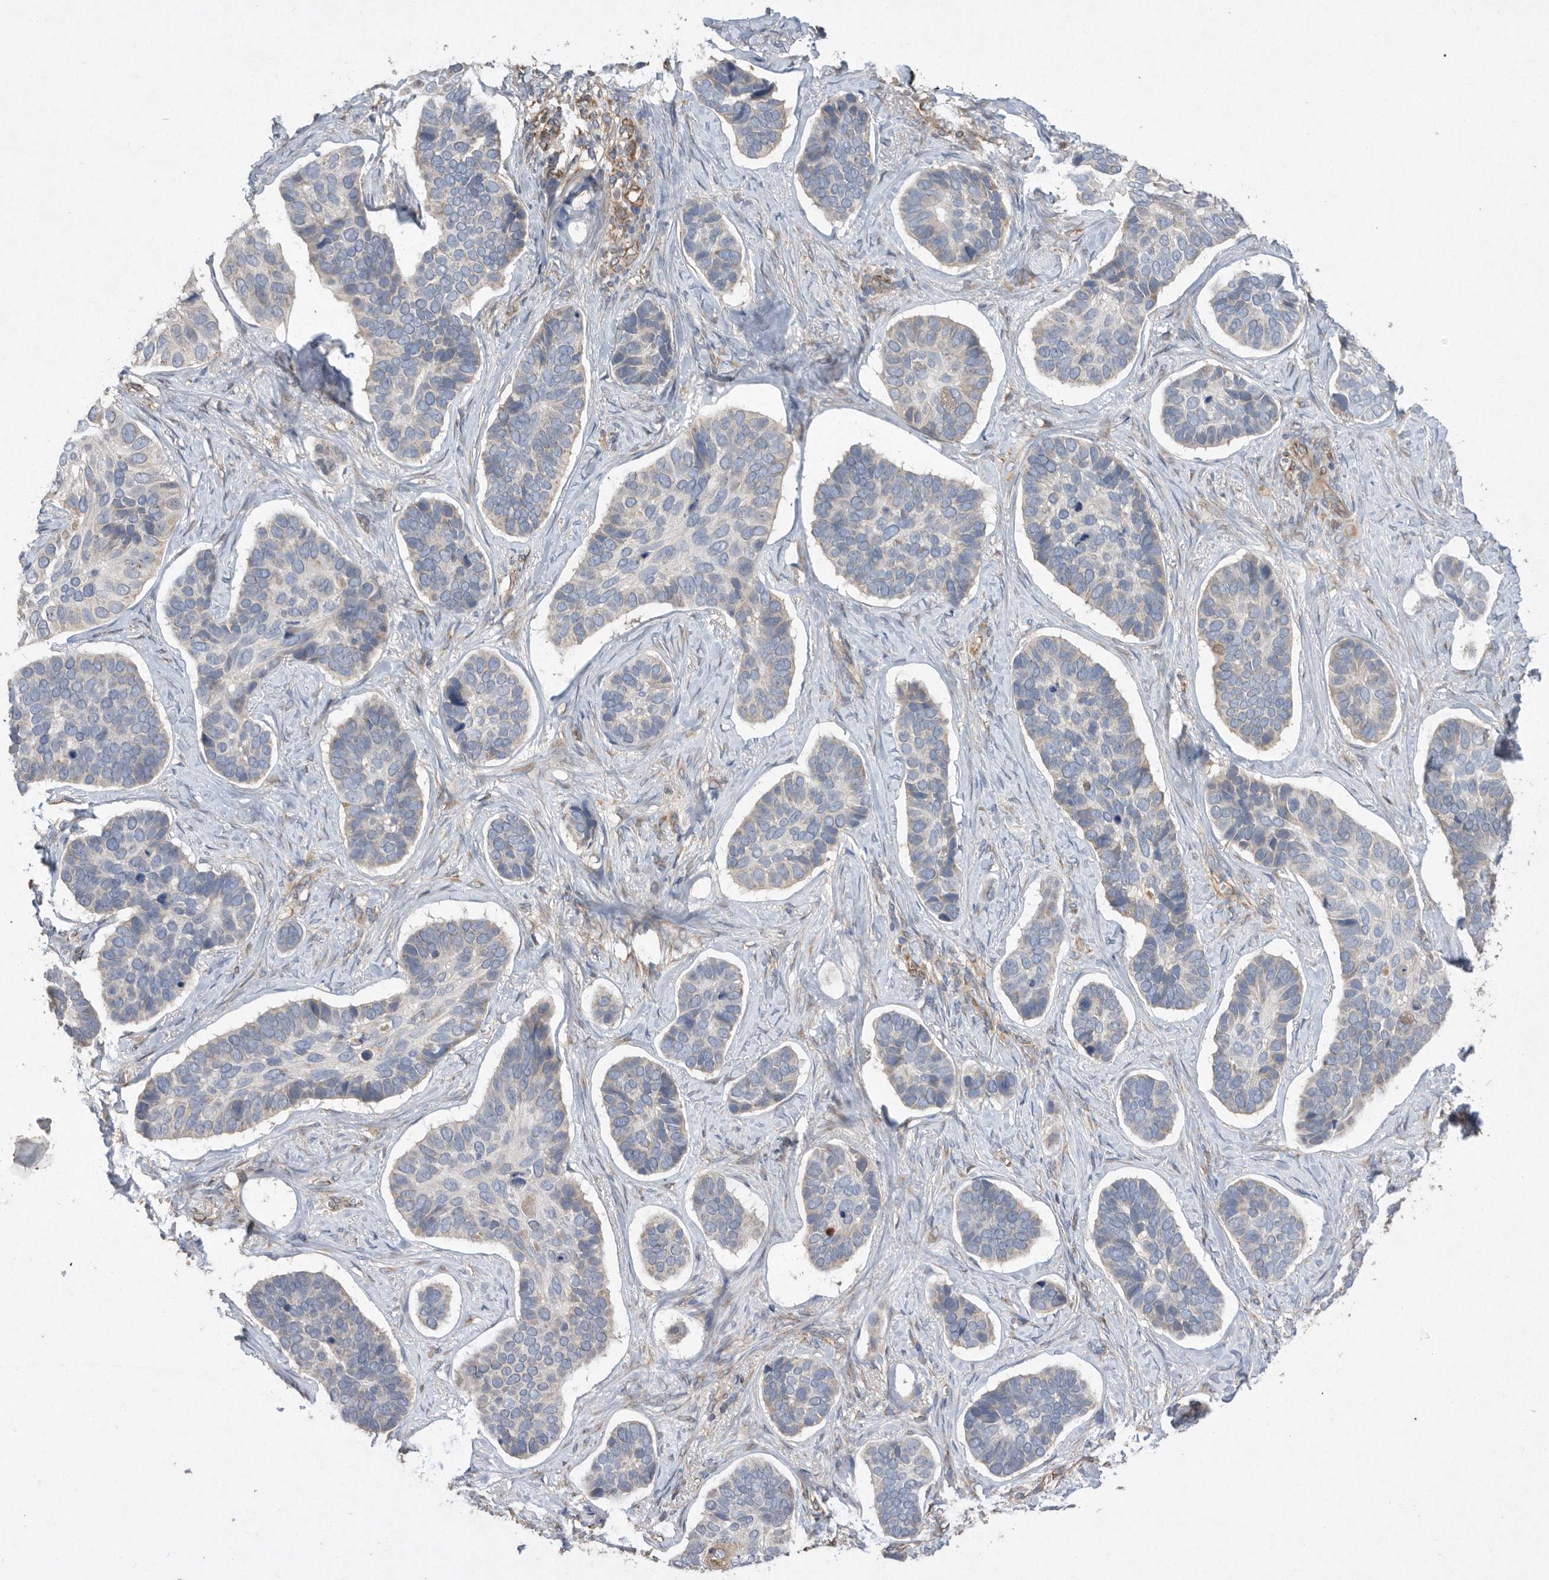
{"staining": {"intensity": "negative", "quantity": "none", "location": "none"}, "tissue": "skin cancer", "cell_type": "Tumor cells", "image_type": "cancer", "snomed": [{"axis": "morphology", "description": "Basal cell carcinoma"}, {"axis": "topography", "description": "Skin"}], "caption": "An immunohistochemistry micrograph of basal cell carcinoma (skin) is shown. There is no staining in tumor cells of basal cell carcinoma (skin).", "gene": "PON2", "patient": {"sex": "male", "age": 62}}